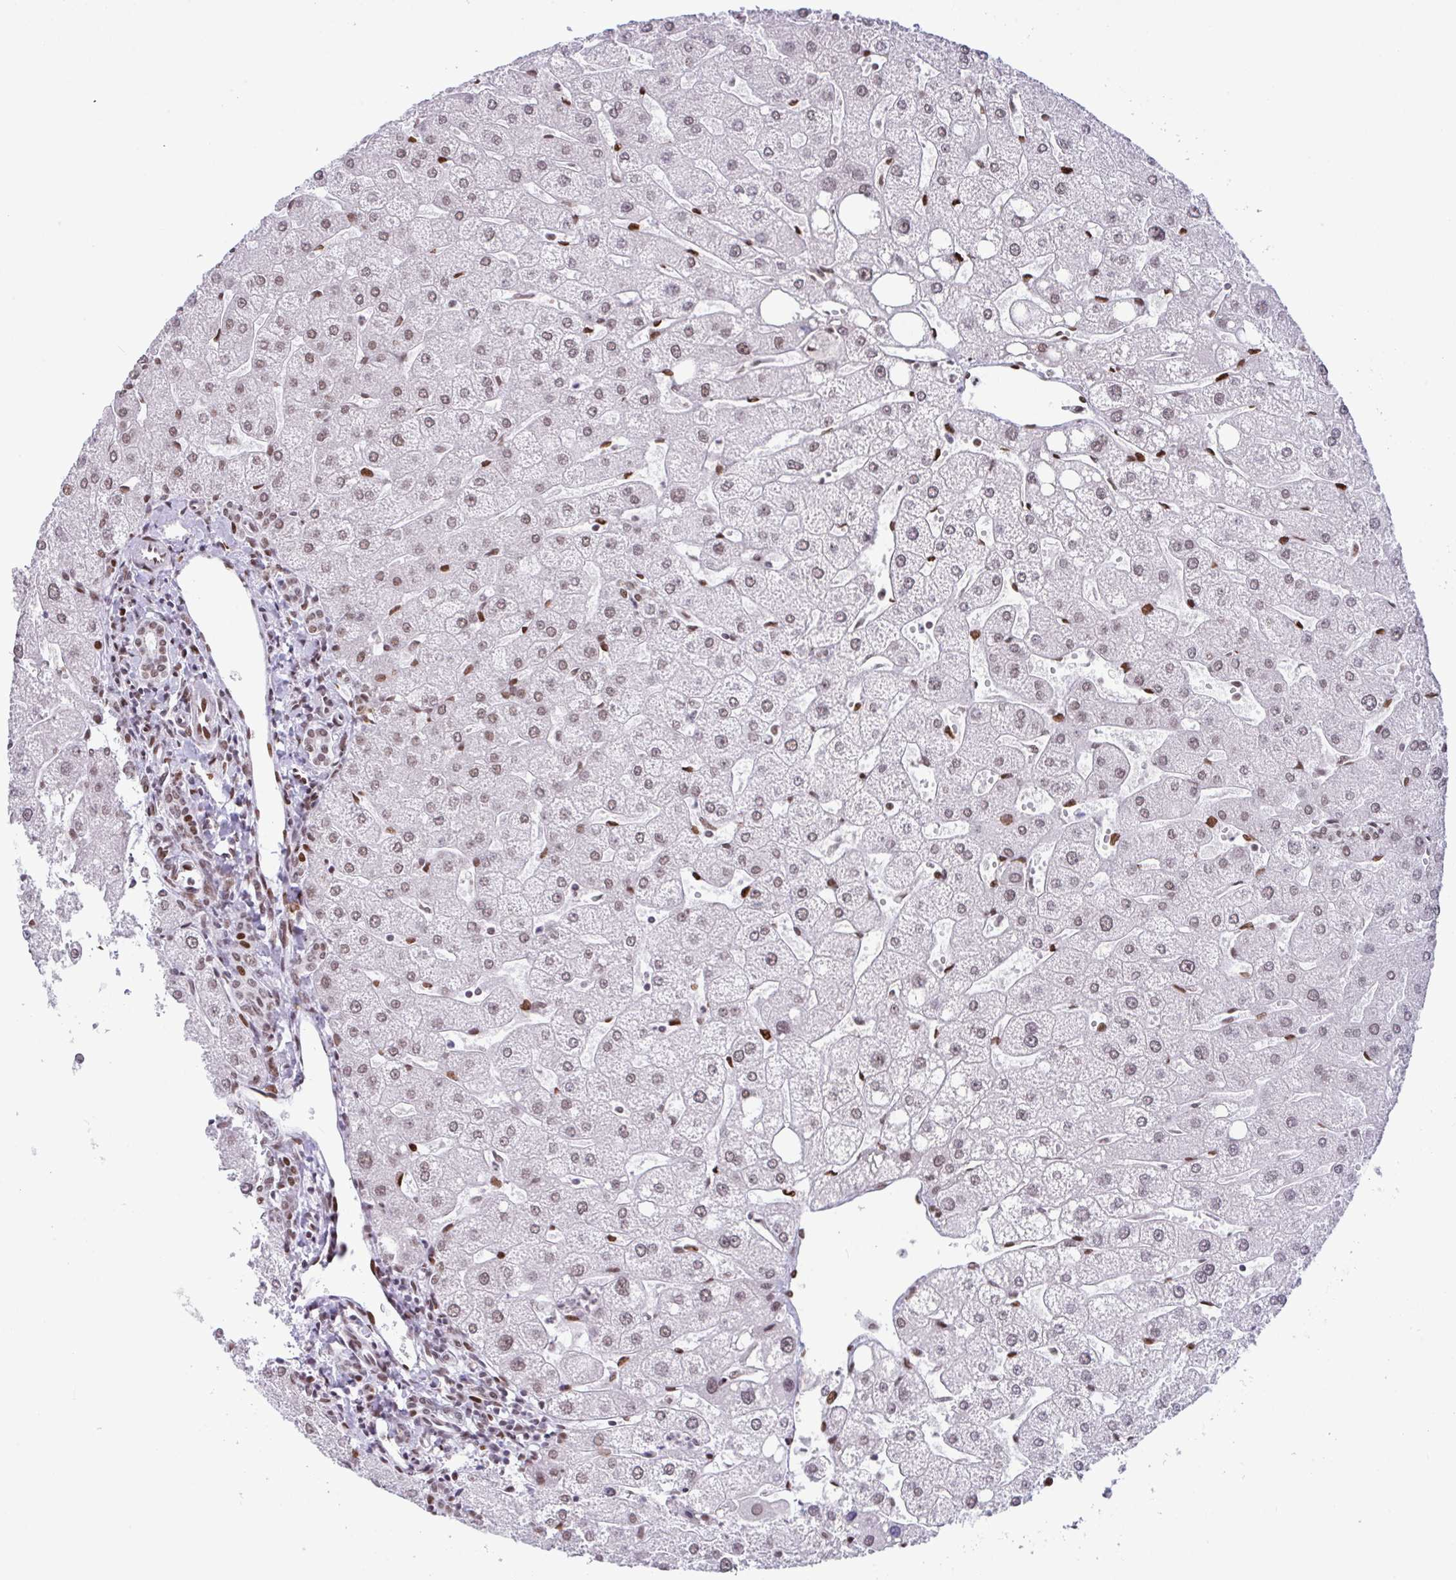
{"staining": {"intensity": "moderate", "quantity": ">75%", "location": "nuclear"}, "tissue": "liver", "cell_type": "Cholangiocytes", "image_type": "normal", "snomed": [{"axis": "morphology", "description": "Normal tissue, NOS"}, {"axis": "topography", "description": "Liver"}], "caption": "Cholangiocytes reveal moderate nuclear staining in about >75% of cells in unremarkable liver. (DAB = brown stain, brightfield microscopy at high magnification).", "gene": "CLP1", "patient": {"sex": "male", "age": 67}}